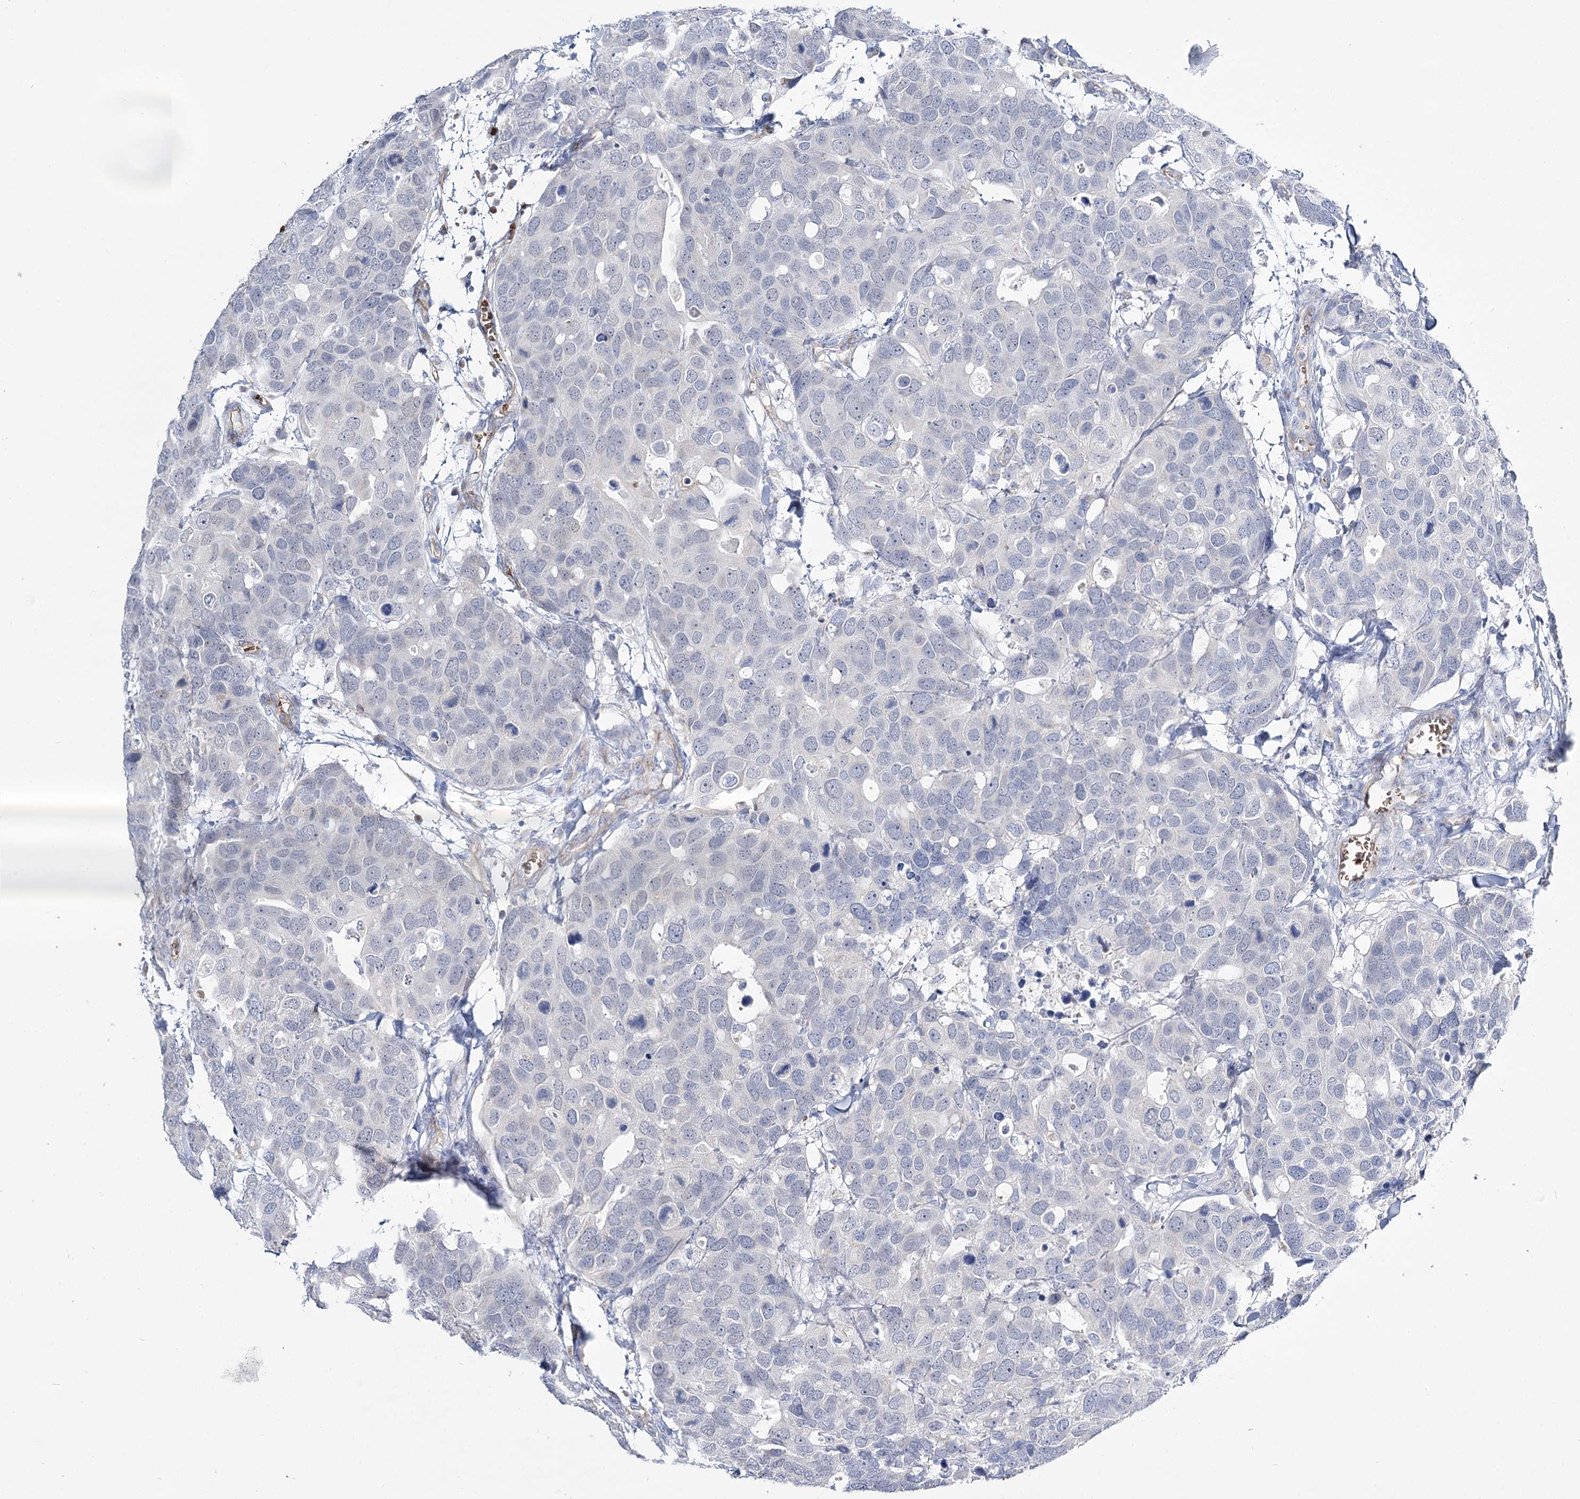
{"staining": {"intensity": "negative", "quantity": "none", "location": "none"}, "tissue": "breast cancer", "cell_type": "Tumor cells", "image_type": "cancer", "snomed": [{"axis": "morphology", "description": "Duct carcinoma"}, {"axis": "topography", "description": "Breast"}], "caption": "Human breast invasive ductal carcinoma stained for a protein using immunohistochemistry demonstrates no expression in tumor cells.", "gene": "GBF1", "patient": {"sex": "female", "age": 83}}